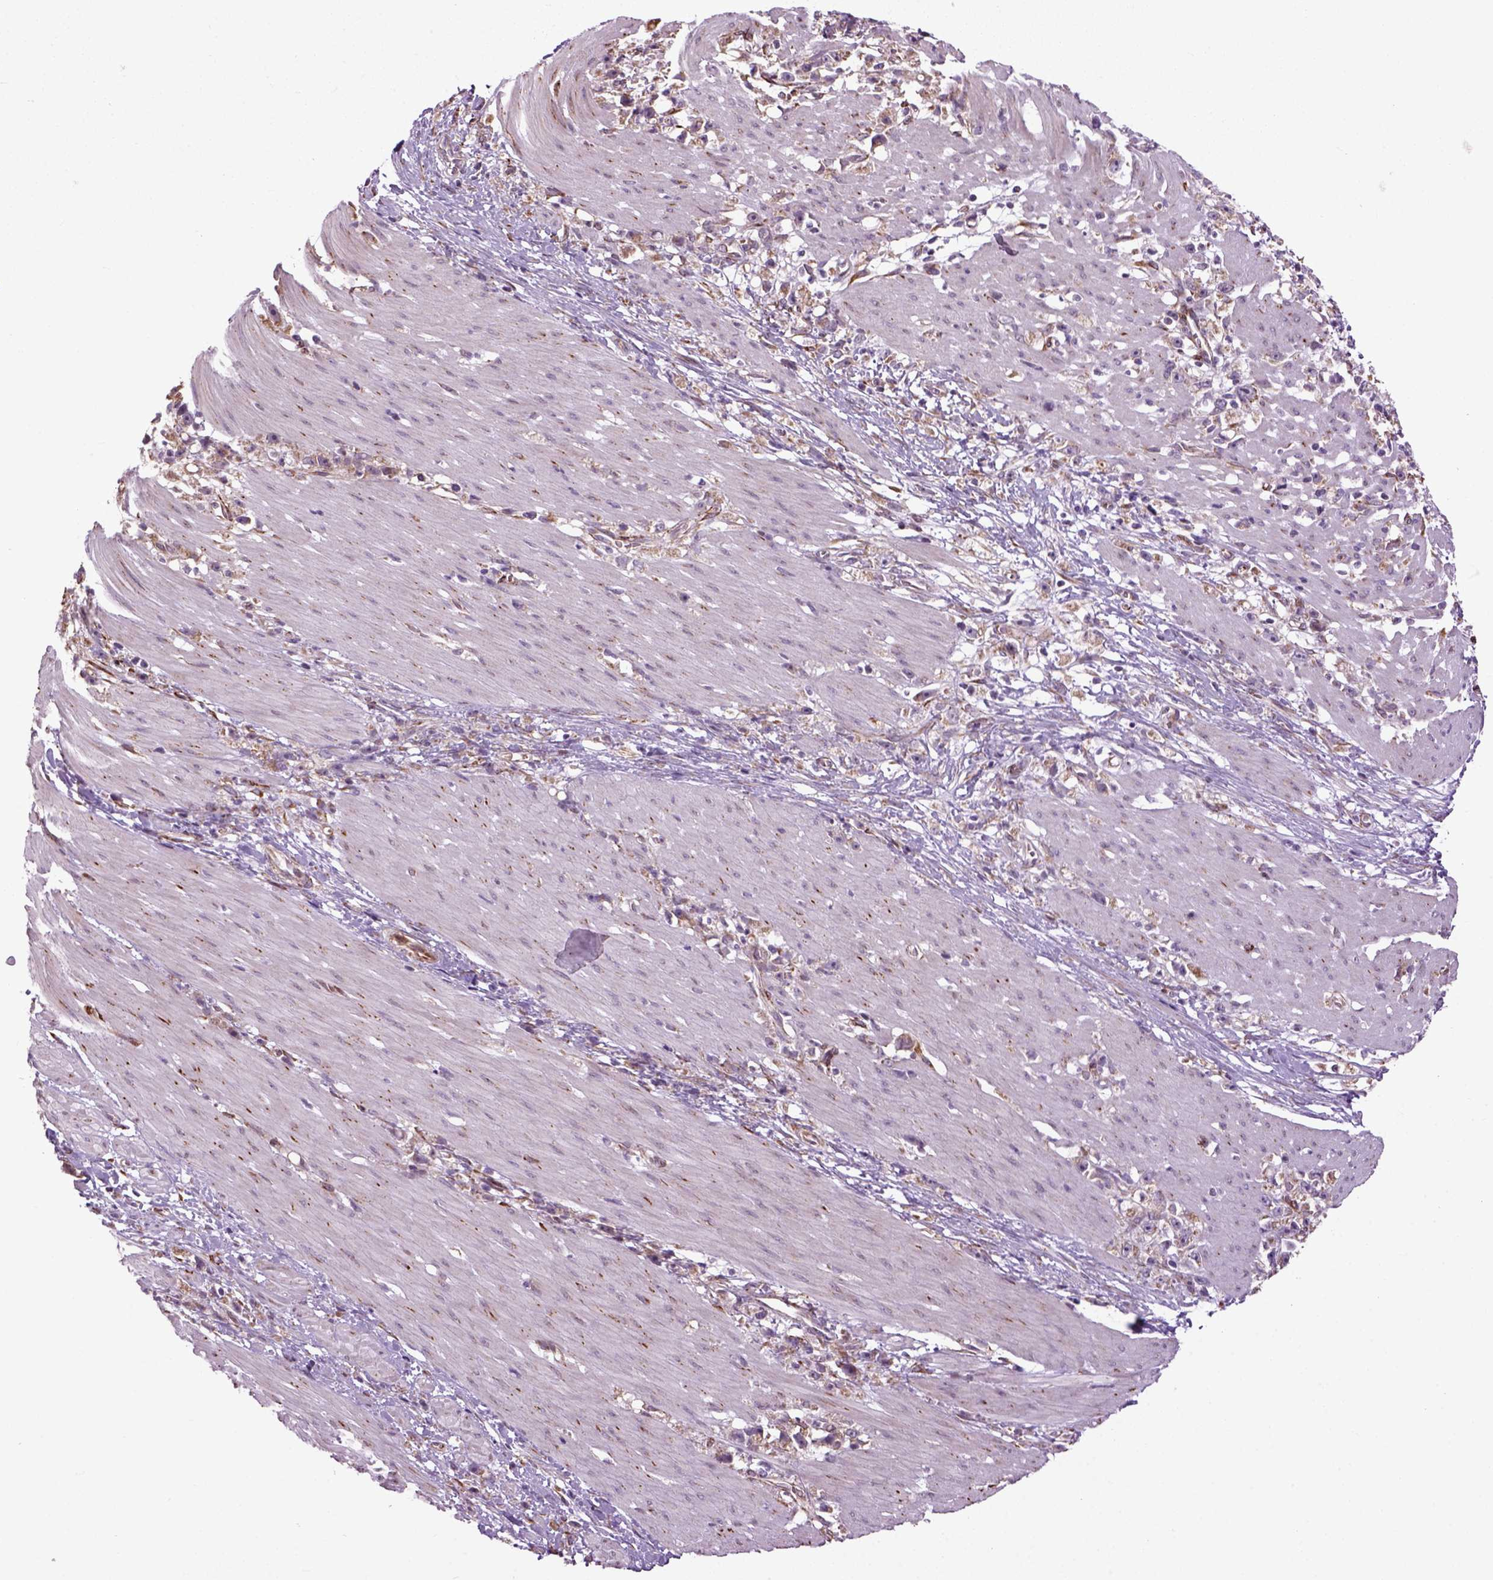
{"staining": {"intensity": "moderate", "quantity": ">75%", "location": "cytoplasmic/membranous"}, "tissue": "stomach cancer", "cell_type": "Tumor cells", "image_type": "cancer", "snomed": [{"axis": "morphology", "description": "Adenocarcinoma, NOS"}, {"axis": "topography", "description": "Stomach"}], "caption": "Stomach cancer (adenocarcinoma) stained with IHC reveals moderate cytoplasmic/membranous positivity in approximately >75% of tumor cells.", "gene": "XK", "patient": {"sex": "female", "age": 59}}